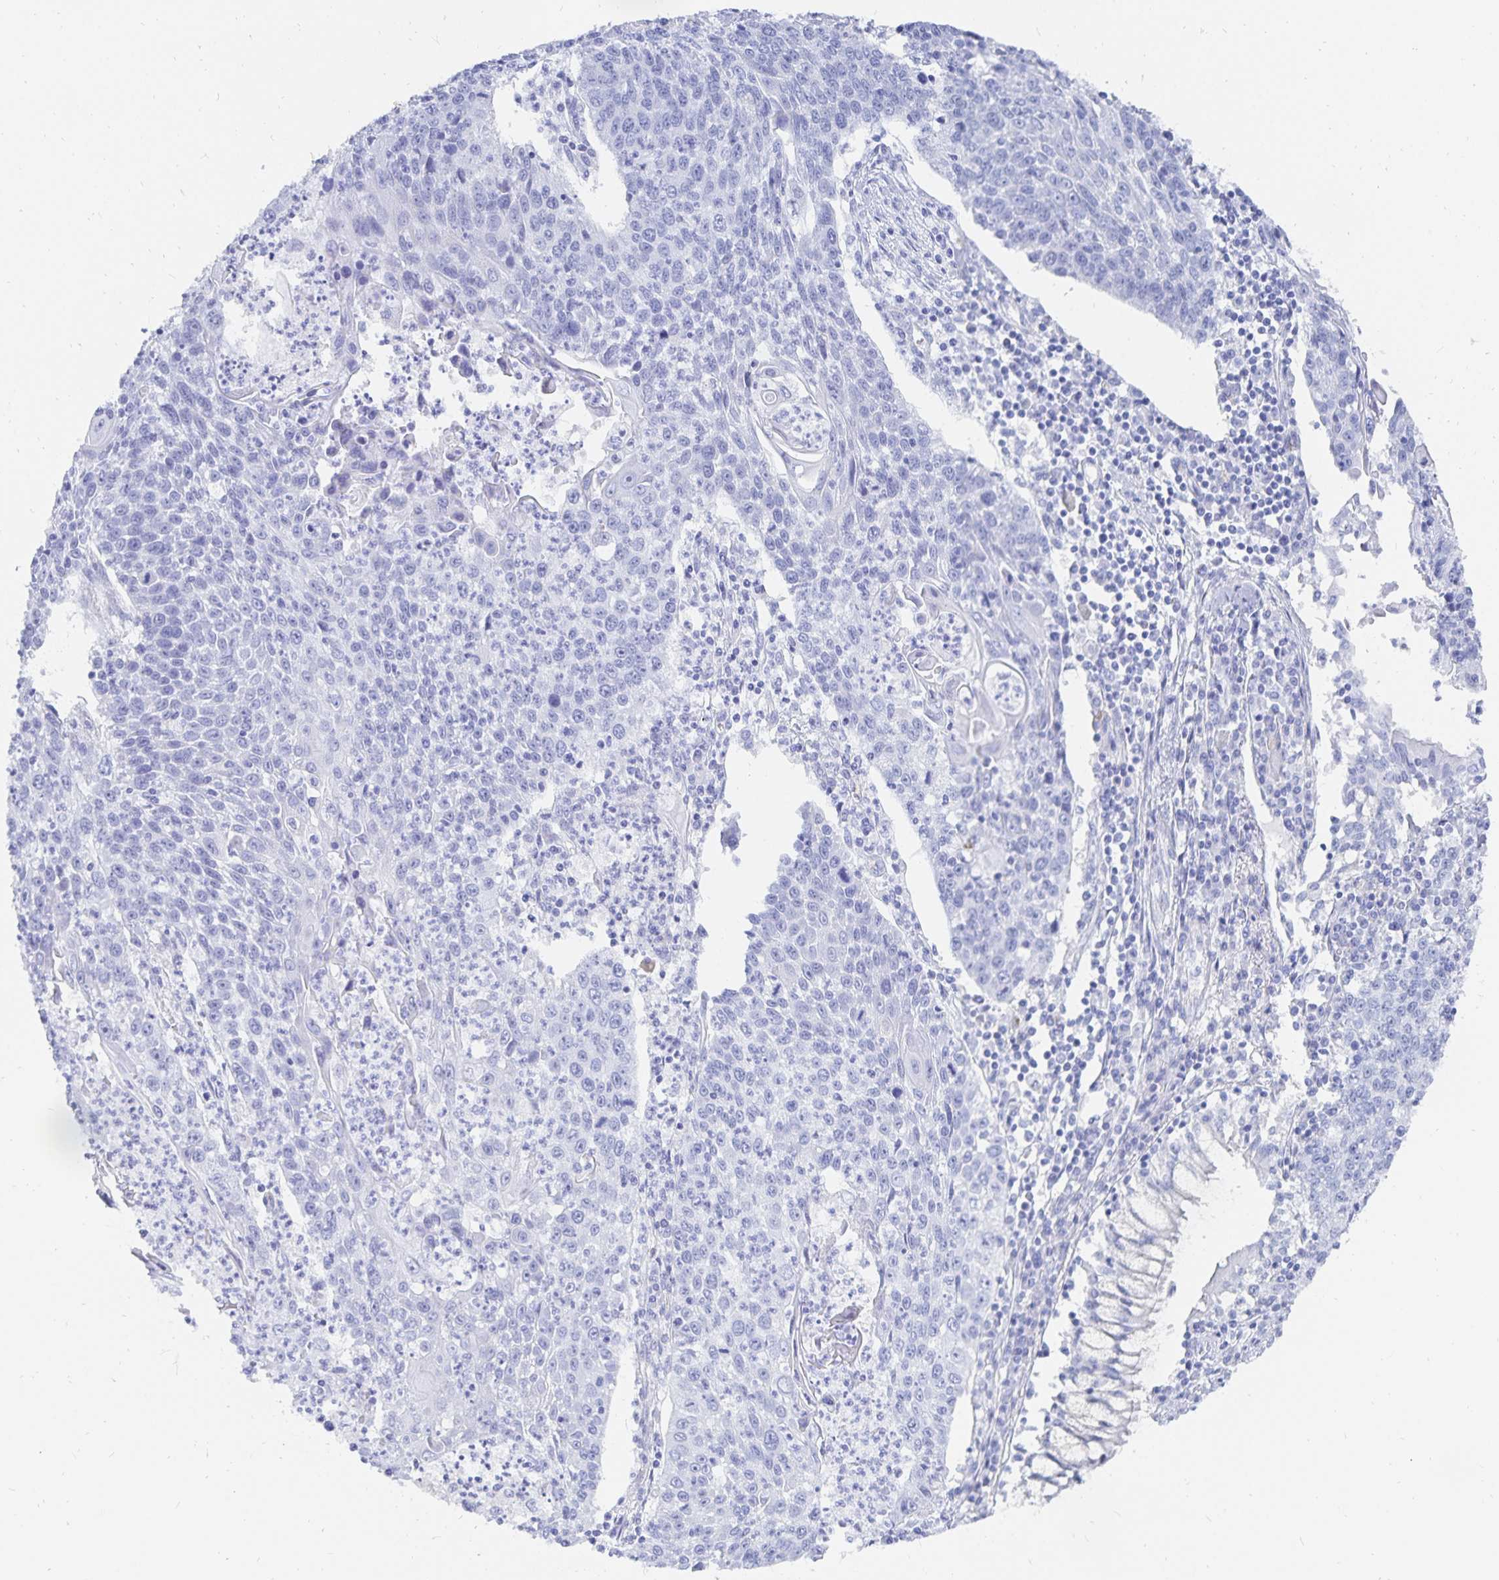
{"staining": {"intensity": "negative", "quantity": "none", "location": "none"}, "tissue": "lung cancer", "cell_type": "Tumor cells", "image_type": "cancer", "snomed": [{"axis": "morphology", "description": "Squamous cell carcinoma, NOS"}, {"axis": "morphology", "description": "Squamous cell carcinoma, metastatic, NOS"}, {"axis": "topography", "description": "Lung"}, {"axis": "topography", "description": "Pleura, NOS"}], "caption": "Immunohistochemistry (IHC) histopathology image of neoplastic tissue: human lung cancer stained with DAB (3,3'-diaminobenzidine) exhibits no significant protein positivity in tumor cells.", "gene": "INSL5", "patient": {"sex": "male", "age": 72}}